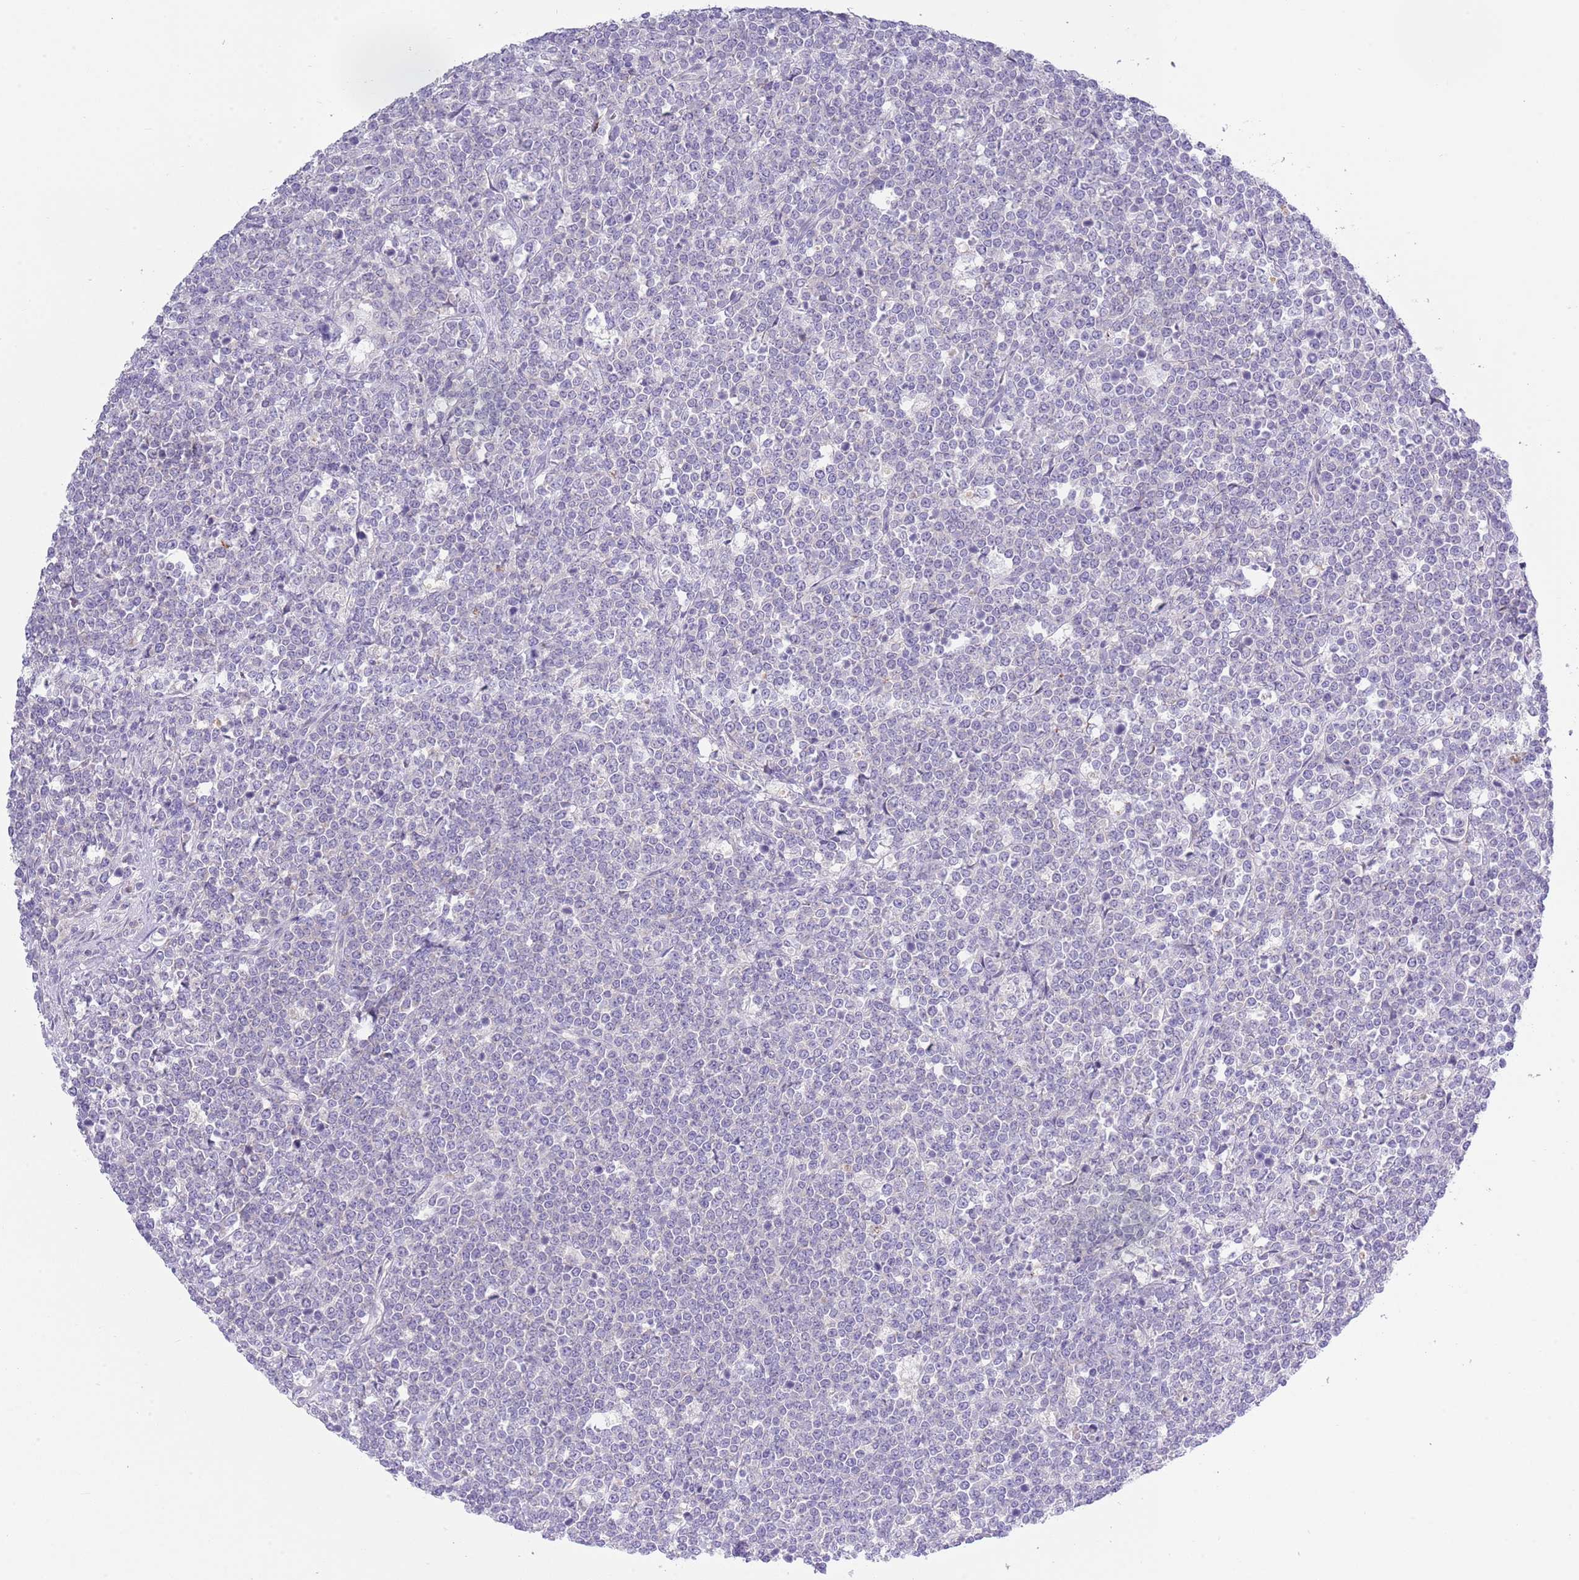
{"staining": {"intensity": "negative", "quantity": "none", "location": "none"}, "tissue": "lymphoma", "cell_type": "Tumor cells", "image_type": "cancer", "snomed": [{"axis": "morphology", "description": "Malignant lymphoma, non-Hodgkin's type, High grade"}, {"axis": "topography", "description": "Small intestine"}], "caption": "Lymphoma was stained to show a protein in brown. There is no significant positivity in tumor cells.", "gene": "ZFP2", "patient": {"sex": "male", "age": 8}}